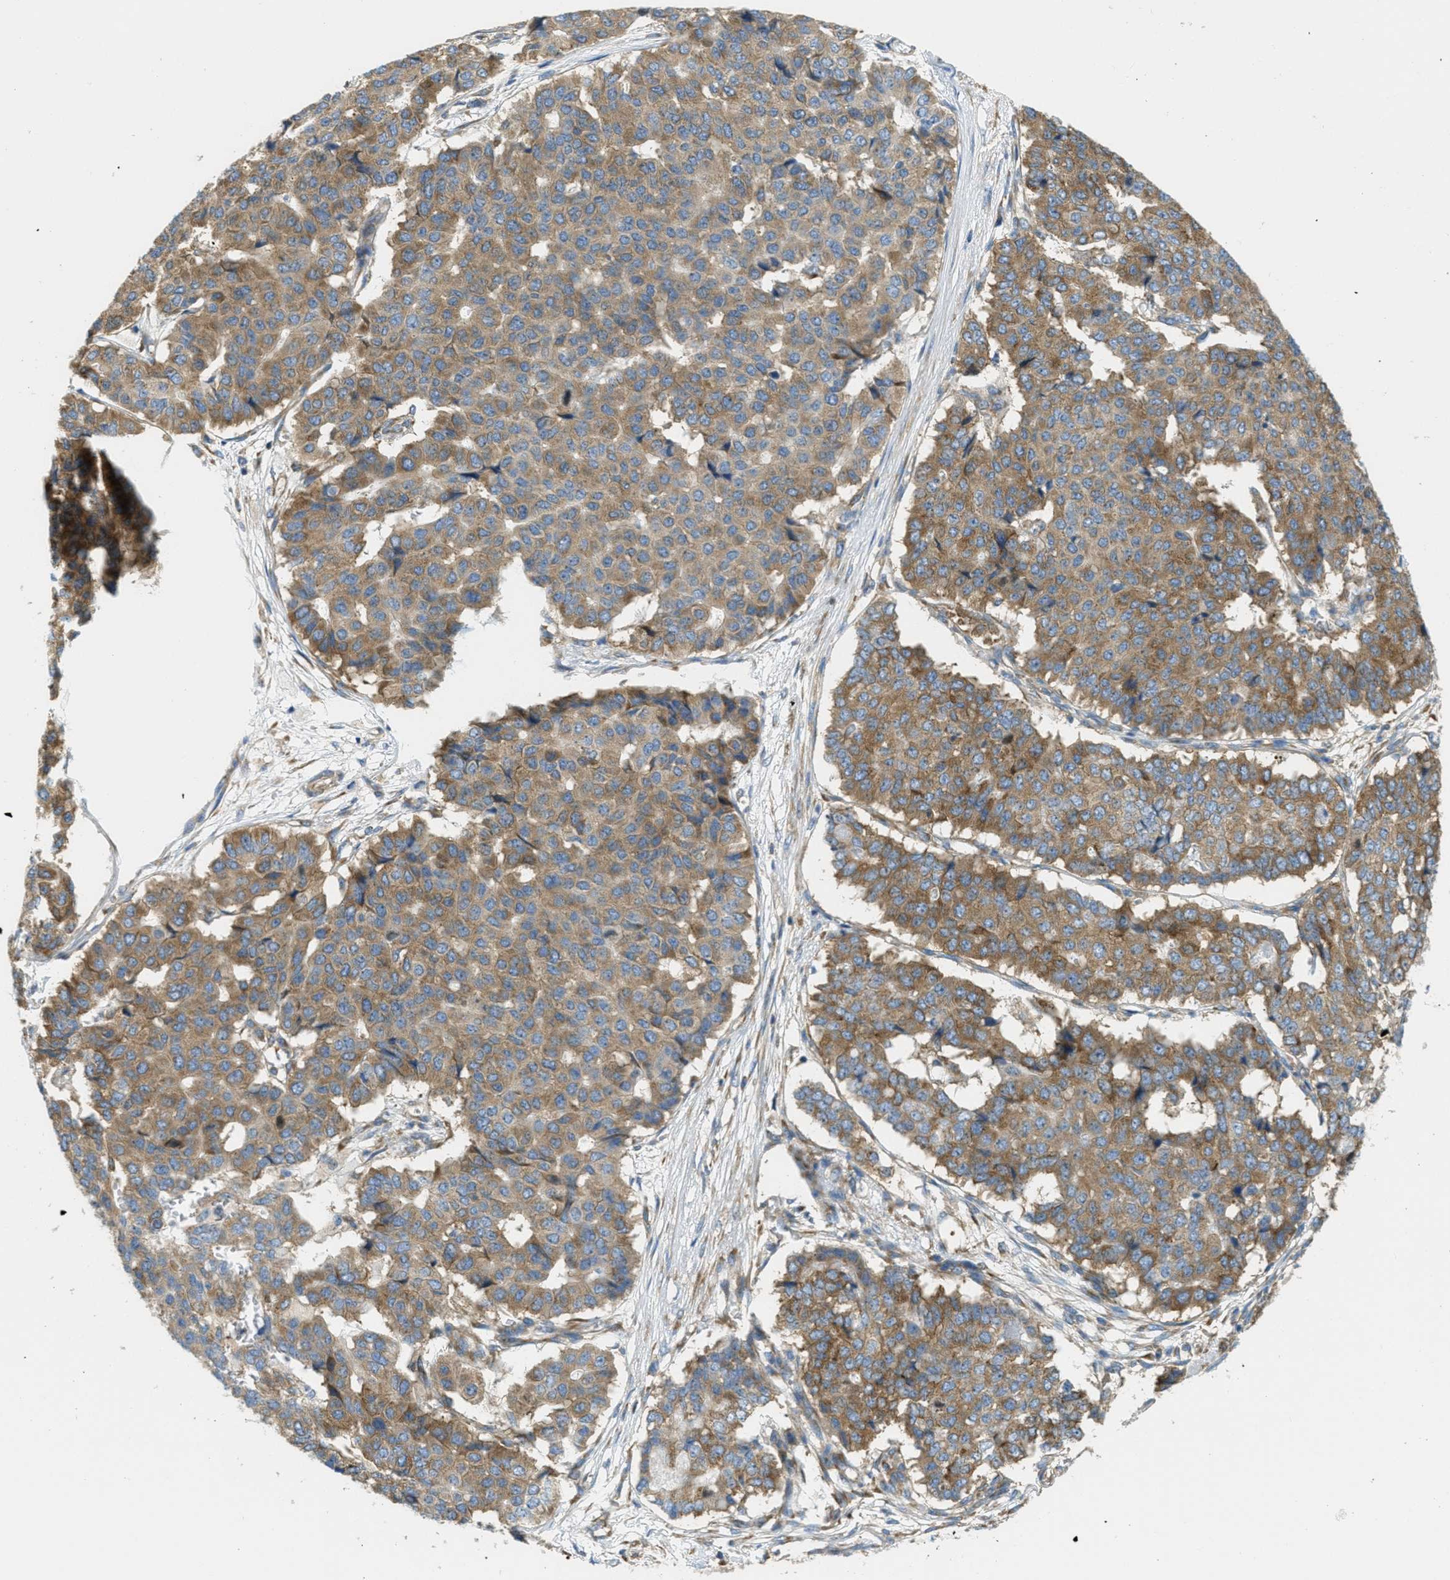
{"staining": {"intensity": "moderate", "quantity": ">75%", "location": "cytoplasmic/membranous"}, "tissue": "pancreatic cancer", "cell_type": "Tumor cells", "image_type": "cancer", "snomed": [{"axis": "morphology", "description": "Adenocarcinoma, NOS"}, {"axis": "topography", "description": "Pancreas"}], "caption": "The photomicrograph reveals a brown stain indicating the presence of a protein in the cytoplasmic/membranous of tumor cells in pancreatic cancer (adenocarcinoma). The protein is shown in brown color, while the nuclei are stained blue.", "gene": "ABCF1", "patient": {"sex": "male", "age": 50}}